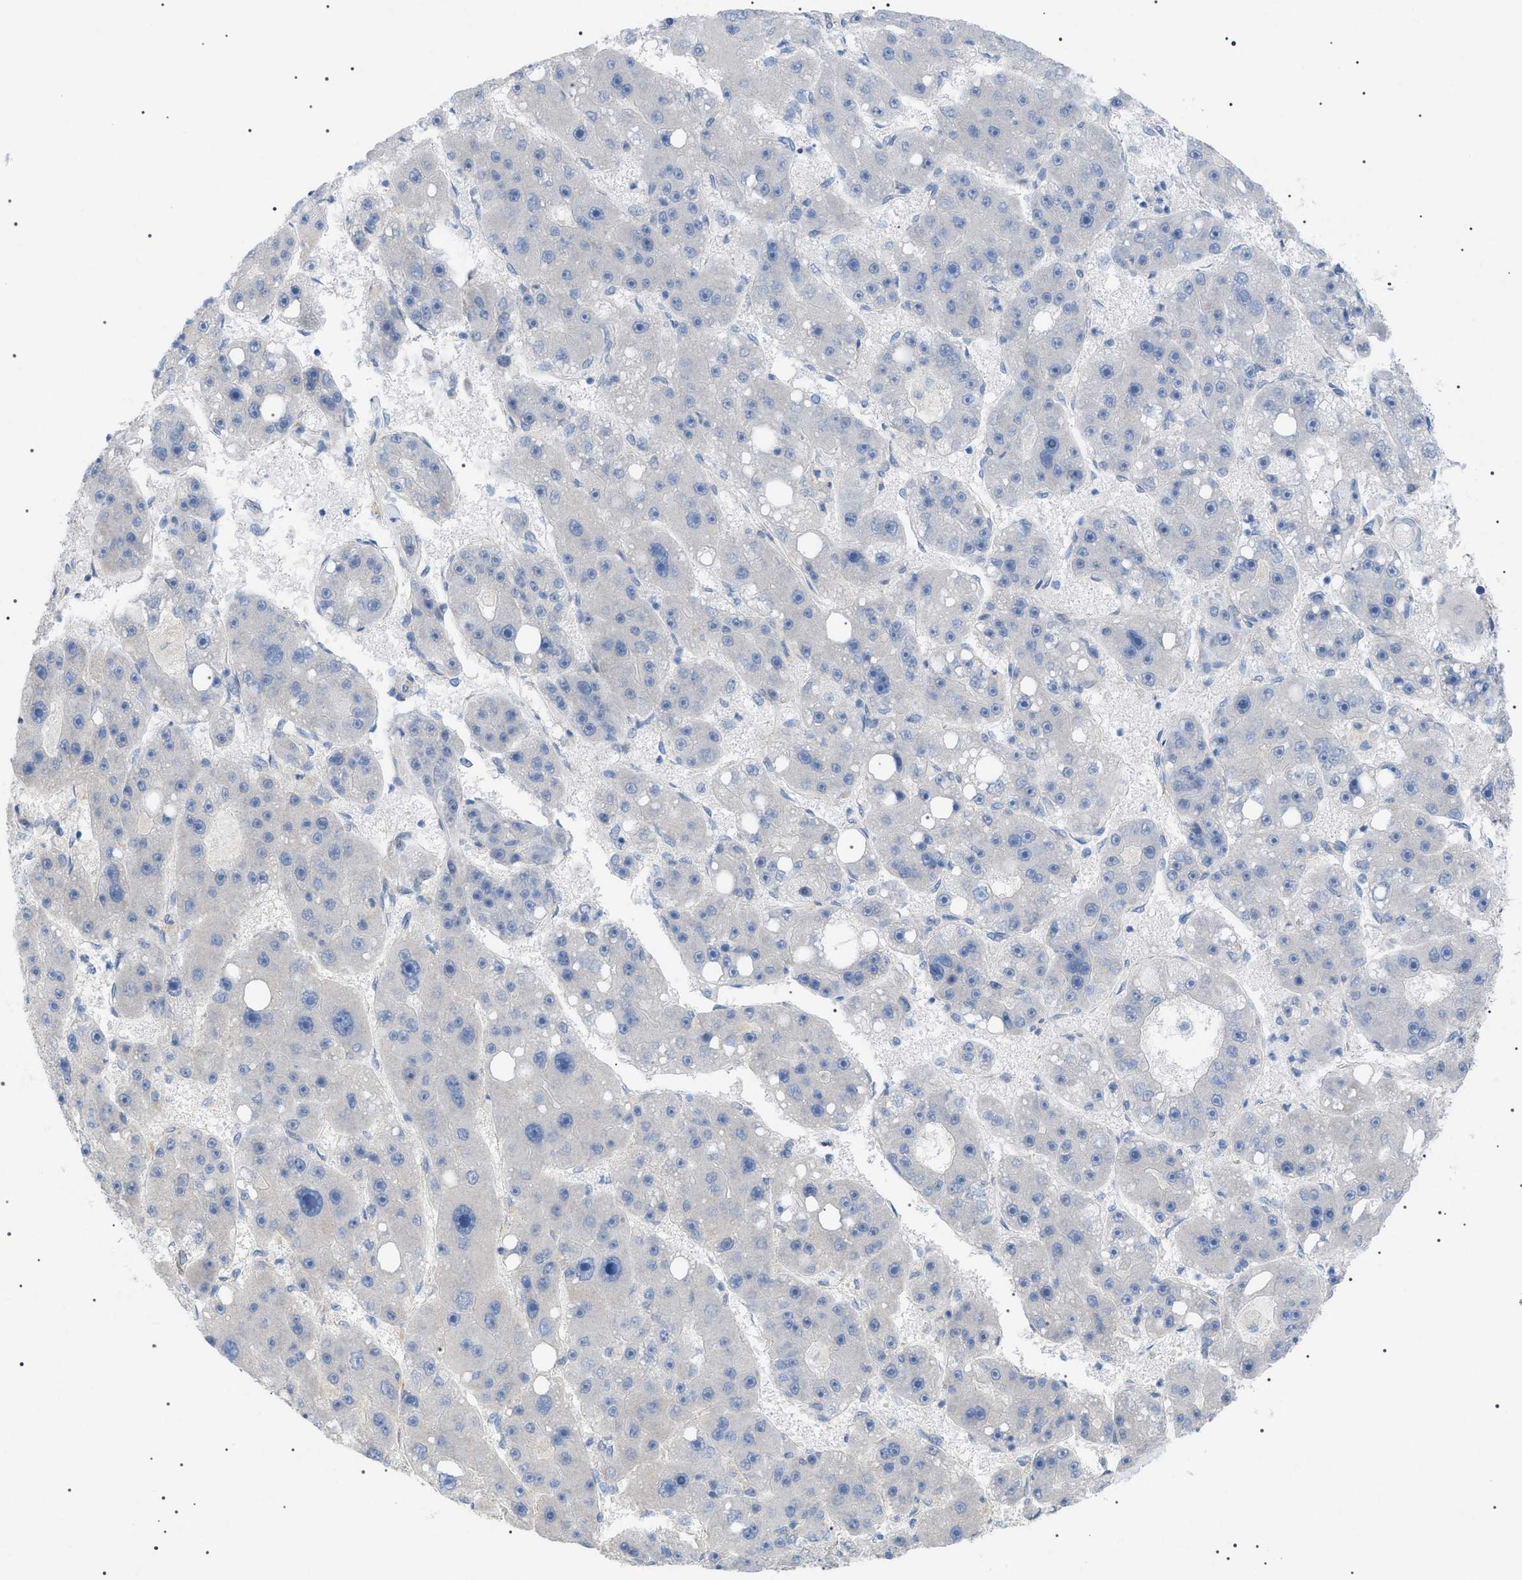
{"staining": {"intensity": "negative", "quantity": "none", "location": "none"}, "tissue": "liver cancer", "cell_type": "Tumor cells", "image_type": "cancer", "snomed": [{"axis": "morphology", "description": "Carcinoma, Hepatocellular, NOS"}, {"axis": "topography", "description": "Liver"}], "caption": "Immunohistochemistry (IHC) histopathology image of neoplastic tissue: human hepatocellular carcinoma (liver) stained with DAB reveals no significant protein expression in tumor cells.", "gene": "ADAMTS1", "patient": {"sex": "female", "age": 61}}